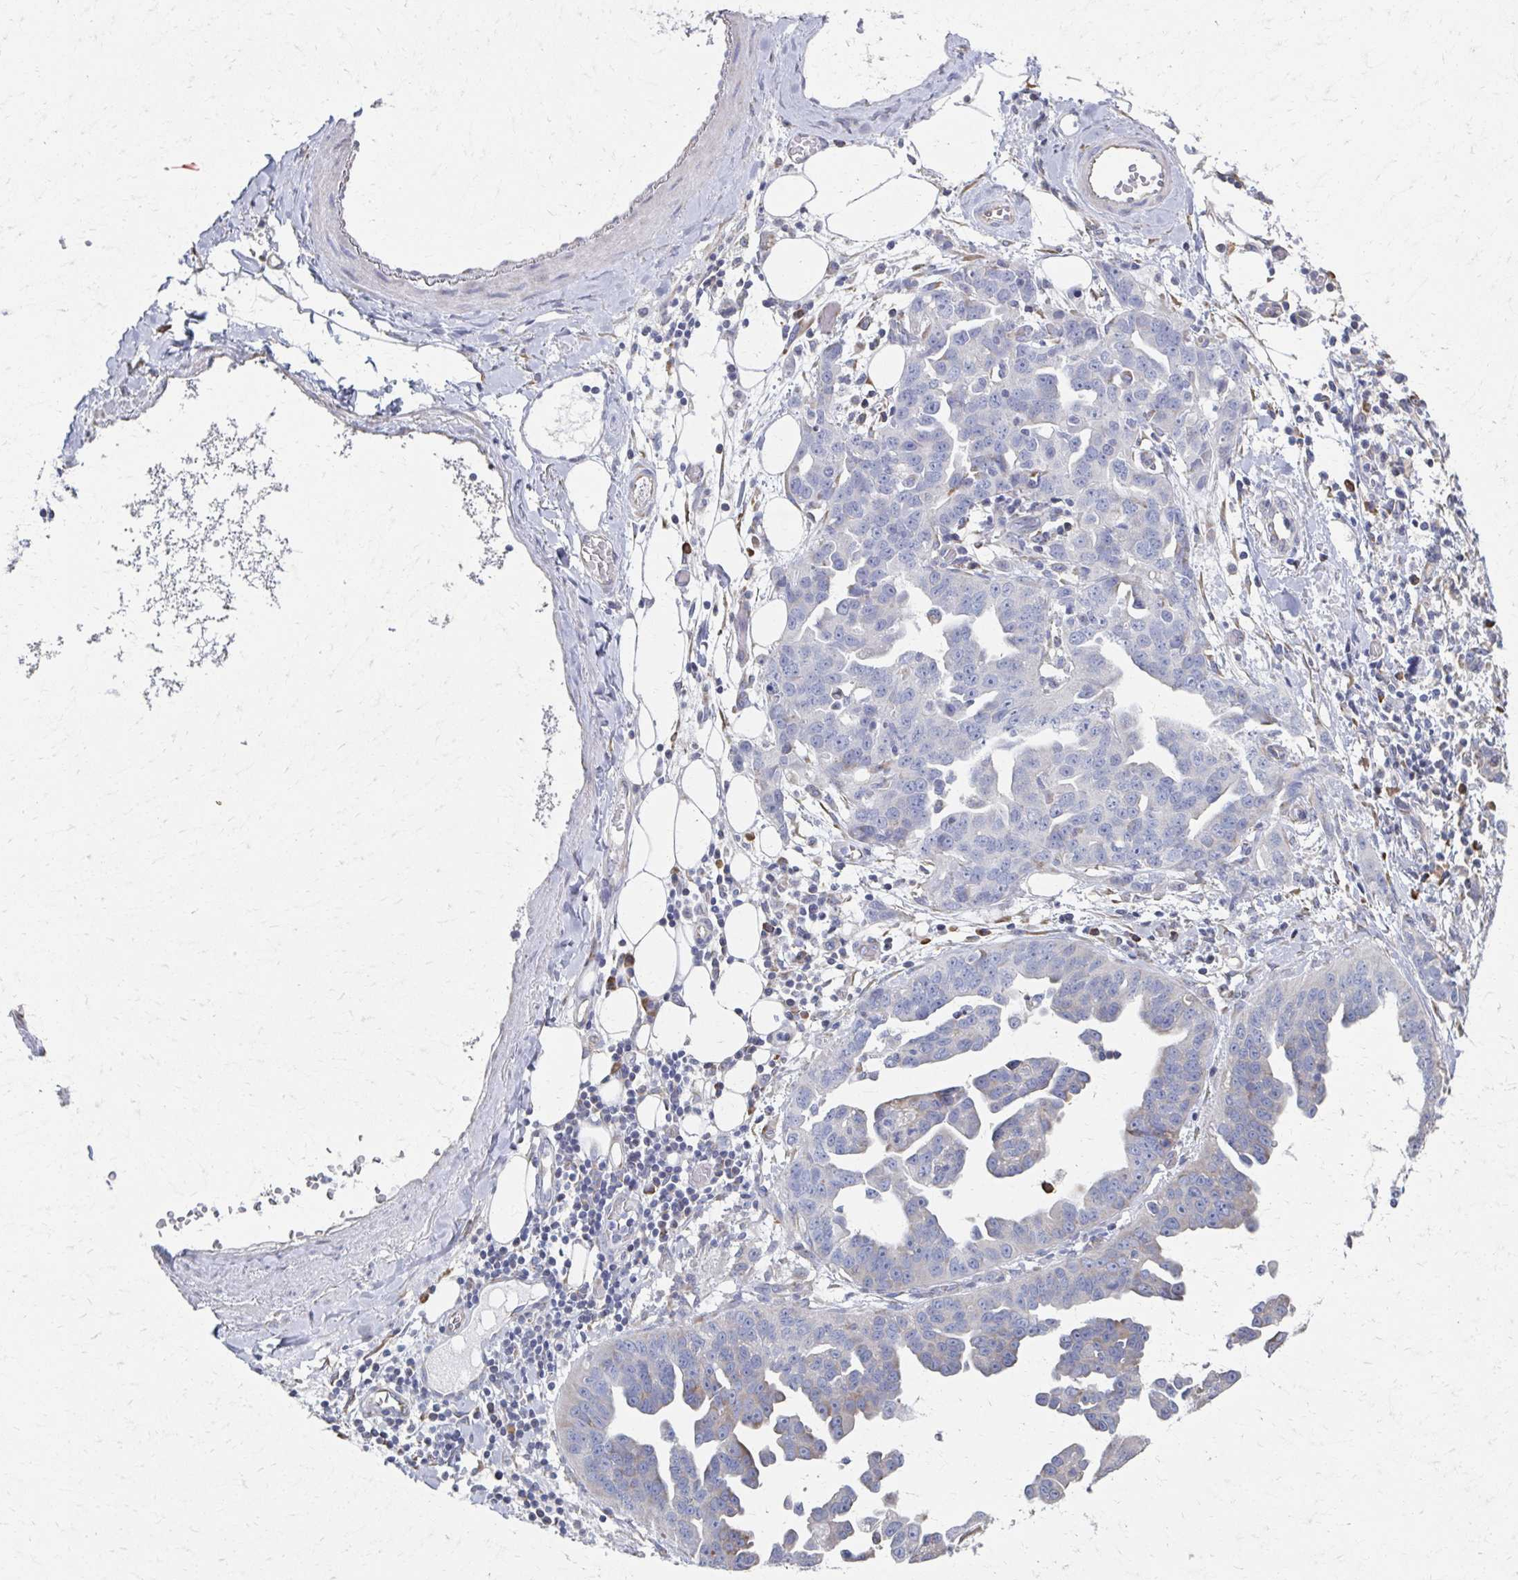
{"staining": {"intensity": "negative", "quantity": "none", "location": "none"}, "tissue": "ovarian cancer", "cell_type": "Tumor cells", "image_type": "cancer", "snomed": [{"axis": "morphology", "description": "Cystadenocarcinoma, serous, NOS"}, {"axis": "topography", "description": "Ovary"}], "caption": "IHC photomicrograph of human serous cystadenocarcinoma (ovarian) stained for a protein (brown), which displays no positivity in tumor cells.", "gene": "ATP1A3", "patient": {"sex": "female", "age": 75}}